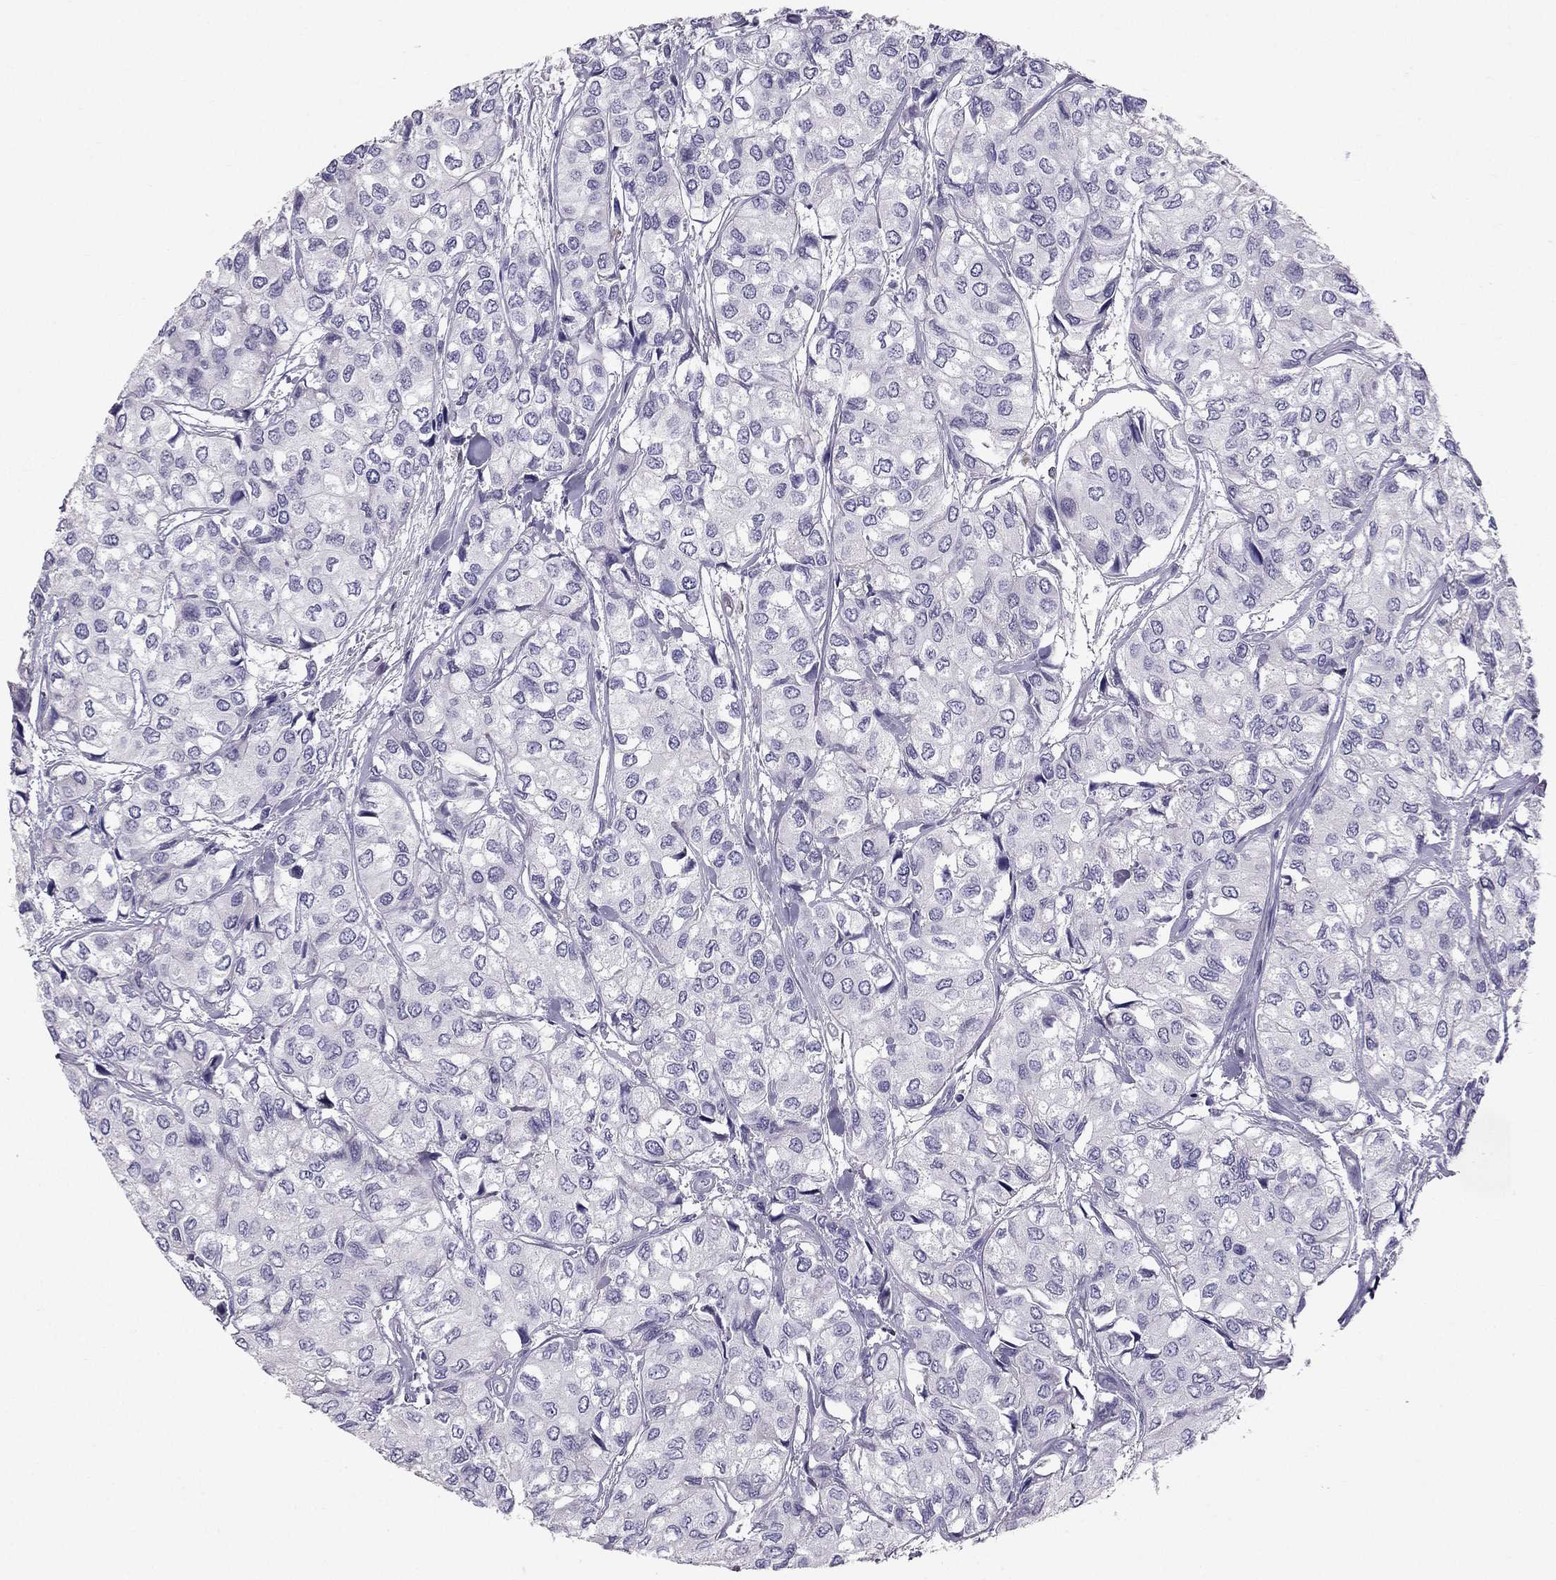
{"staining": {"intensity": "negative", "quantity": "none", "location": "none"}, "tissue": "urothelial cancer", "cell_type": "Tumor cells", "image_type": "cancer", "snomed": [{"axis": "morphology", "description": "Urothelial carcinoma, High grade"}, {"axis": "topography", "description": "Urinary bladder"}], "caption": "The image demonstrates no significant positivity in tumor cells of urothelial cancer. (DAB IHC, high magnification).", "gene": "LMTK3", "patient": {"sex": "male", "age": 73}}